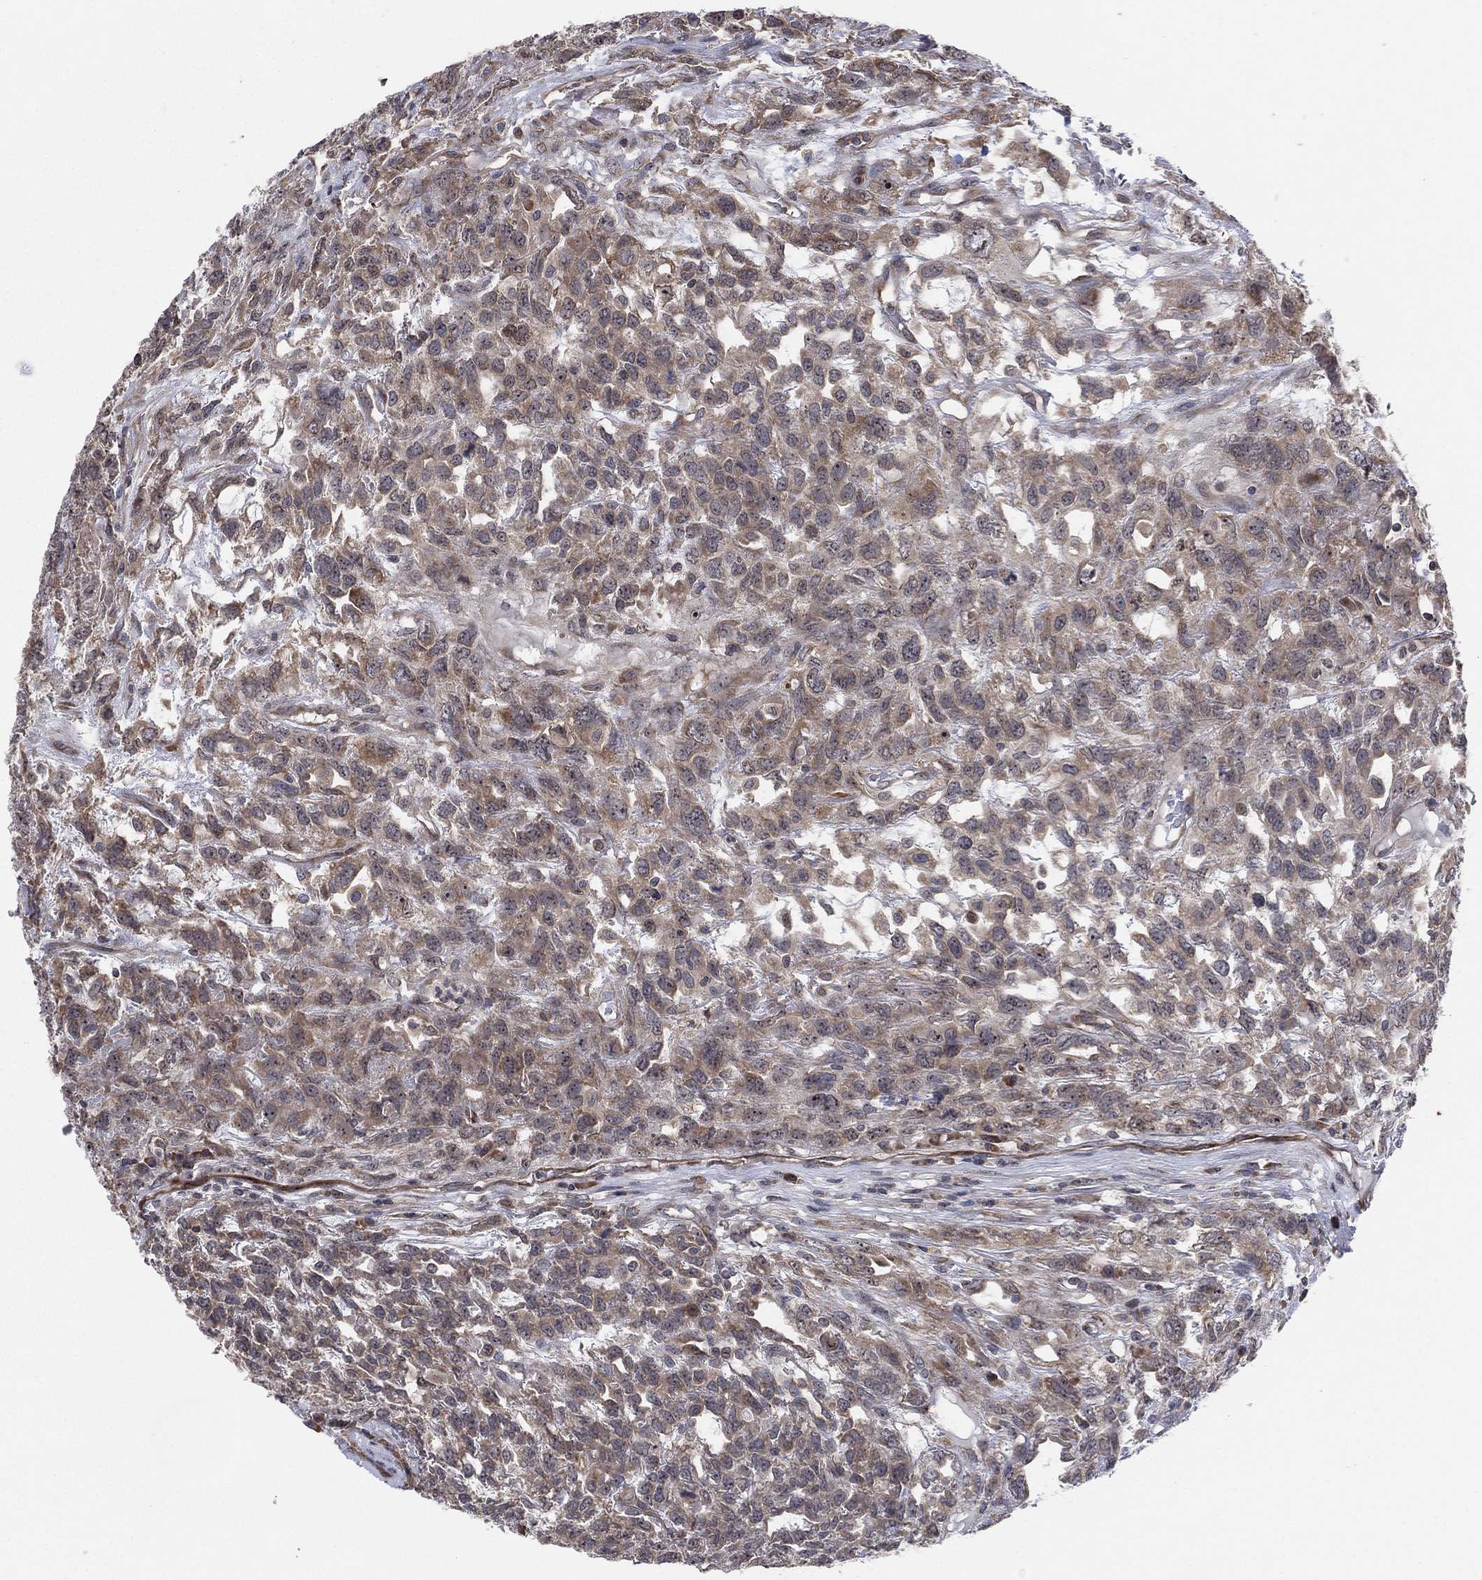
{"staining": {"intensity": "weak", "quantity": "<25%", "location": "cytoplasmic/membranous"}, "tissue": "testis cancer", "cell_type": "Tumor cells", "image_type": "cancer", "snomed": [{"axis": "morphology", "description": "Seminoma, NOS"}, {"axis": "topography", "description": "Testis"}], "caption": "Human testis seminoma stained for a protein using immunohistochemistry demonstrates no staining in tumor cells.", "gene": "TMCO1", "patient": {"sex": "male", "age": 52}}